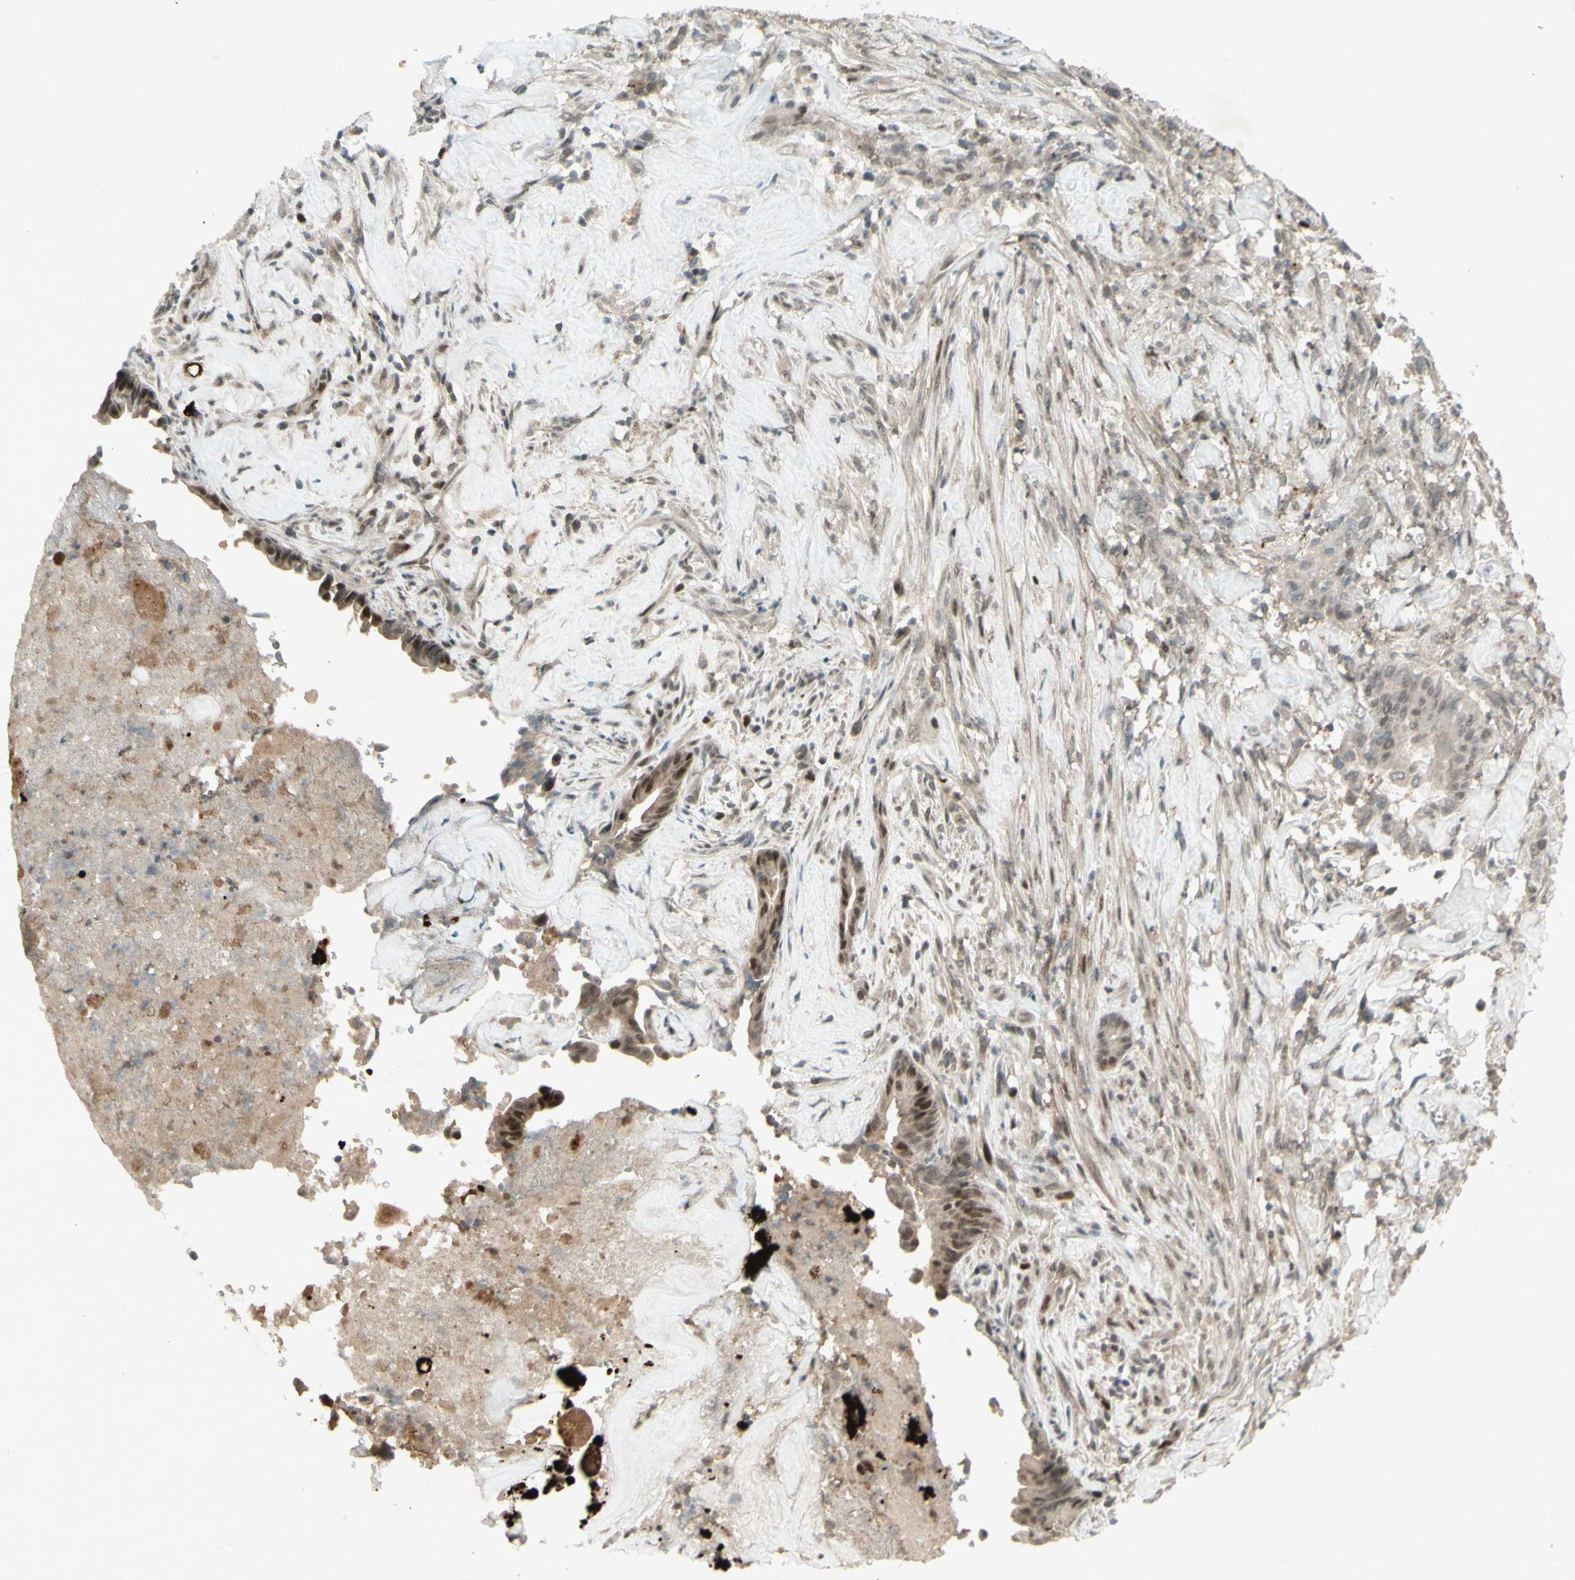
{"staining": {"intensity": "weak", "quantity": "25%-75%", "location": "cytoplasmic/membranous,nuclear"}, "tissue": "liver cancer", "cell_type": "Tumor cells", "image_type": "cancer", "snomed": [{"axis": "morphology", "description": "Cholangiocarcinoma"}, {"axis": "topography", "description": "Liver"}], "caption": "Immunohistochemistry (IHC) photomicrograph of neoplastic tissue: human liver cancer (cholangiocarcinoma) stained using immunohistochemistry (IHC) demonstrates low levels of weak protein expression localized specifically in the cytoplasmic/membranous and nuclear of tumor cells, appearing as a cytoplasmic/membranous and nuclear brown color.", "gene": "MSH6", "patient": {"sex": "female", "age": 67}}